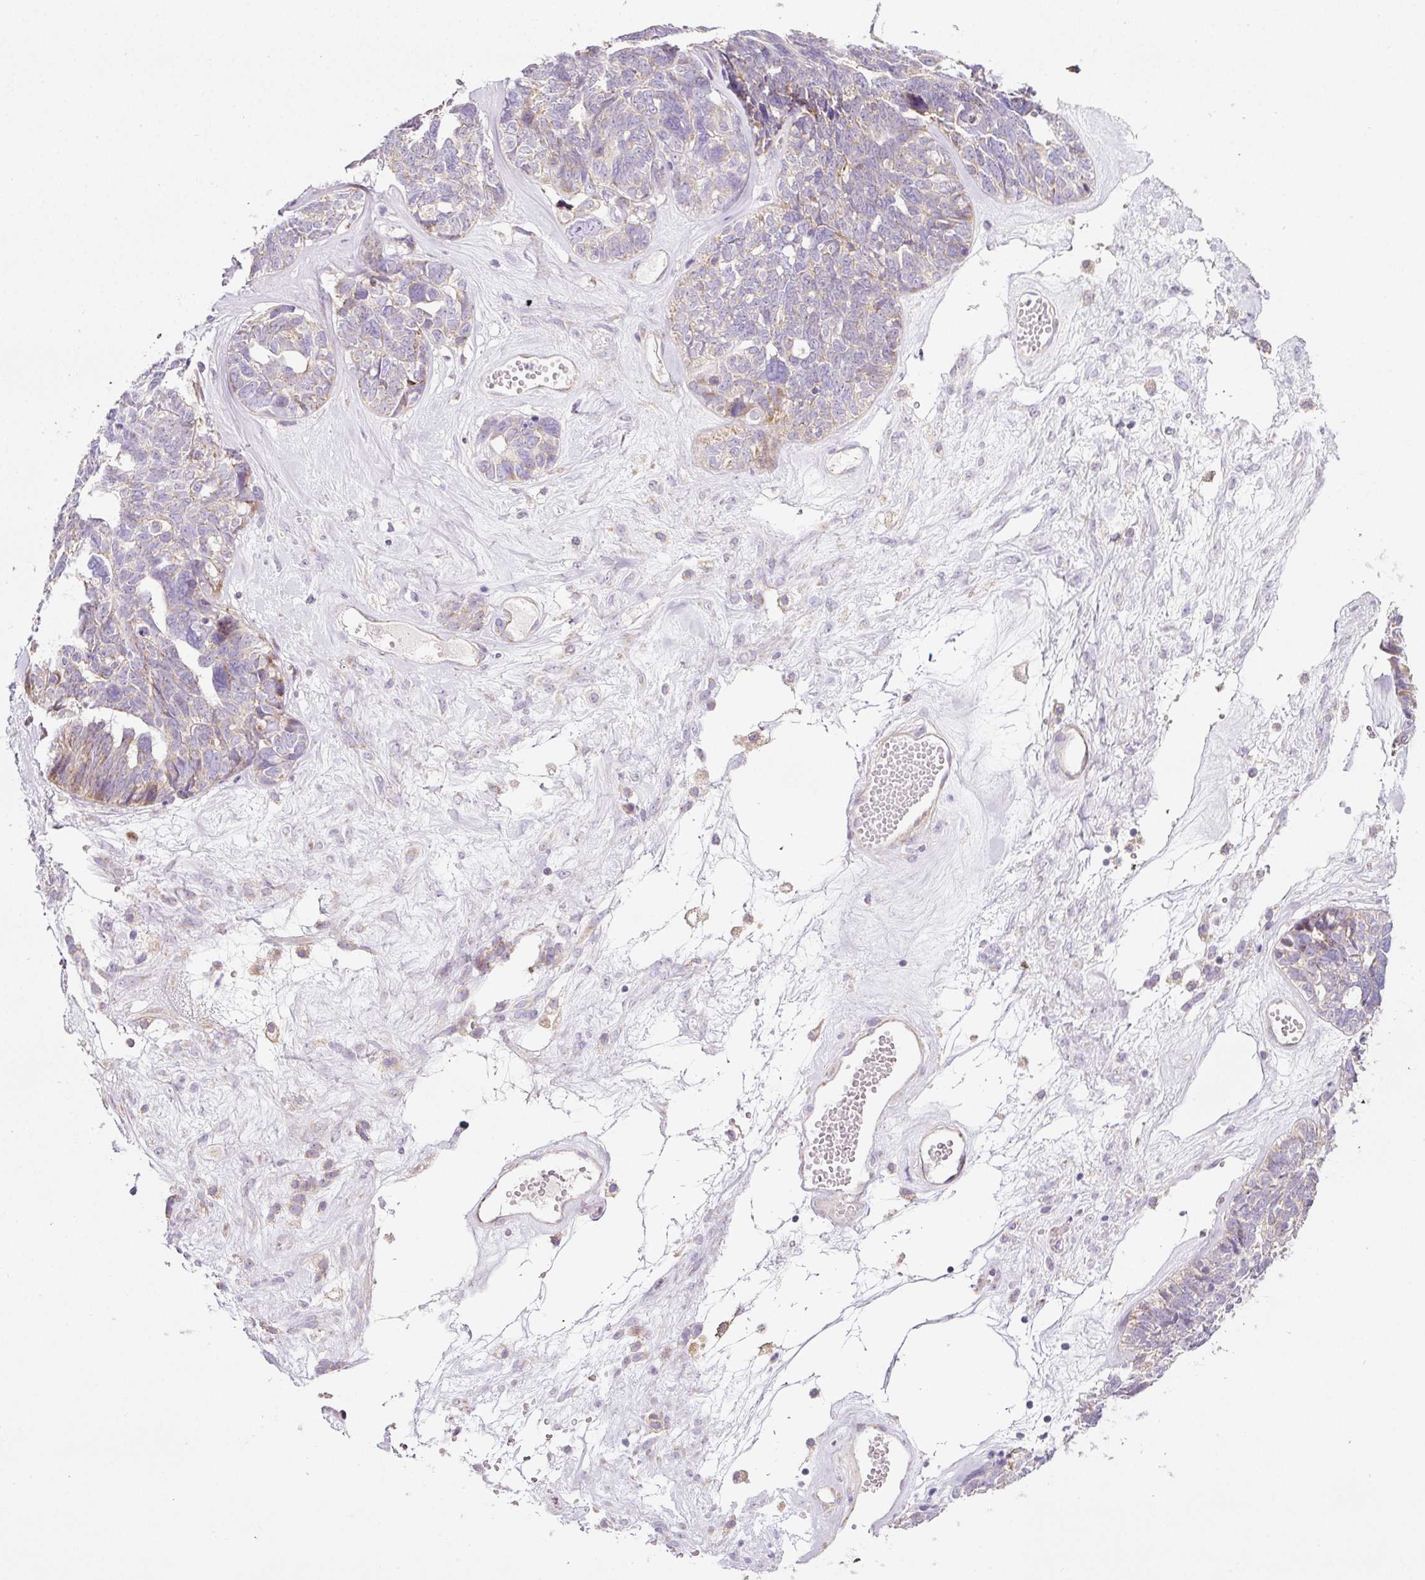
{"staining": {"intensity": "weak", "quantity": "<25%", "location": "cytoplasmic/membranous"}, "tissue": "ovarian cancer", "cell_type": "Tumor cells", "image_type": "cancer", "snomed": [{"axis": "morphology", "description": "Cystadenocarcinoma, serous, NOS"}, {"axis": "topography", "description": "Ovary"}], "caption": "The histopathology image reveals no staining of tumor cells in ovarian cancer (serous cystadenocarcinoma).", "gene": "NDUFA1", "patient": {"sex": "female", "age": 79}}